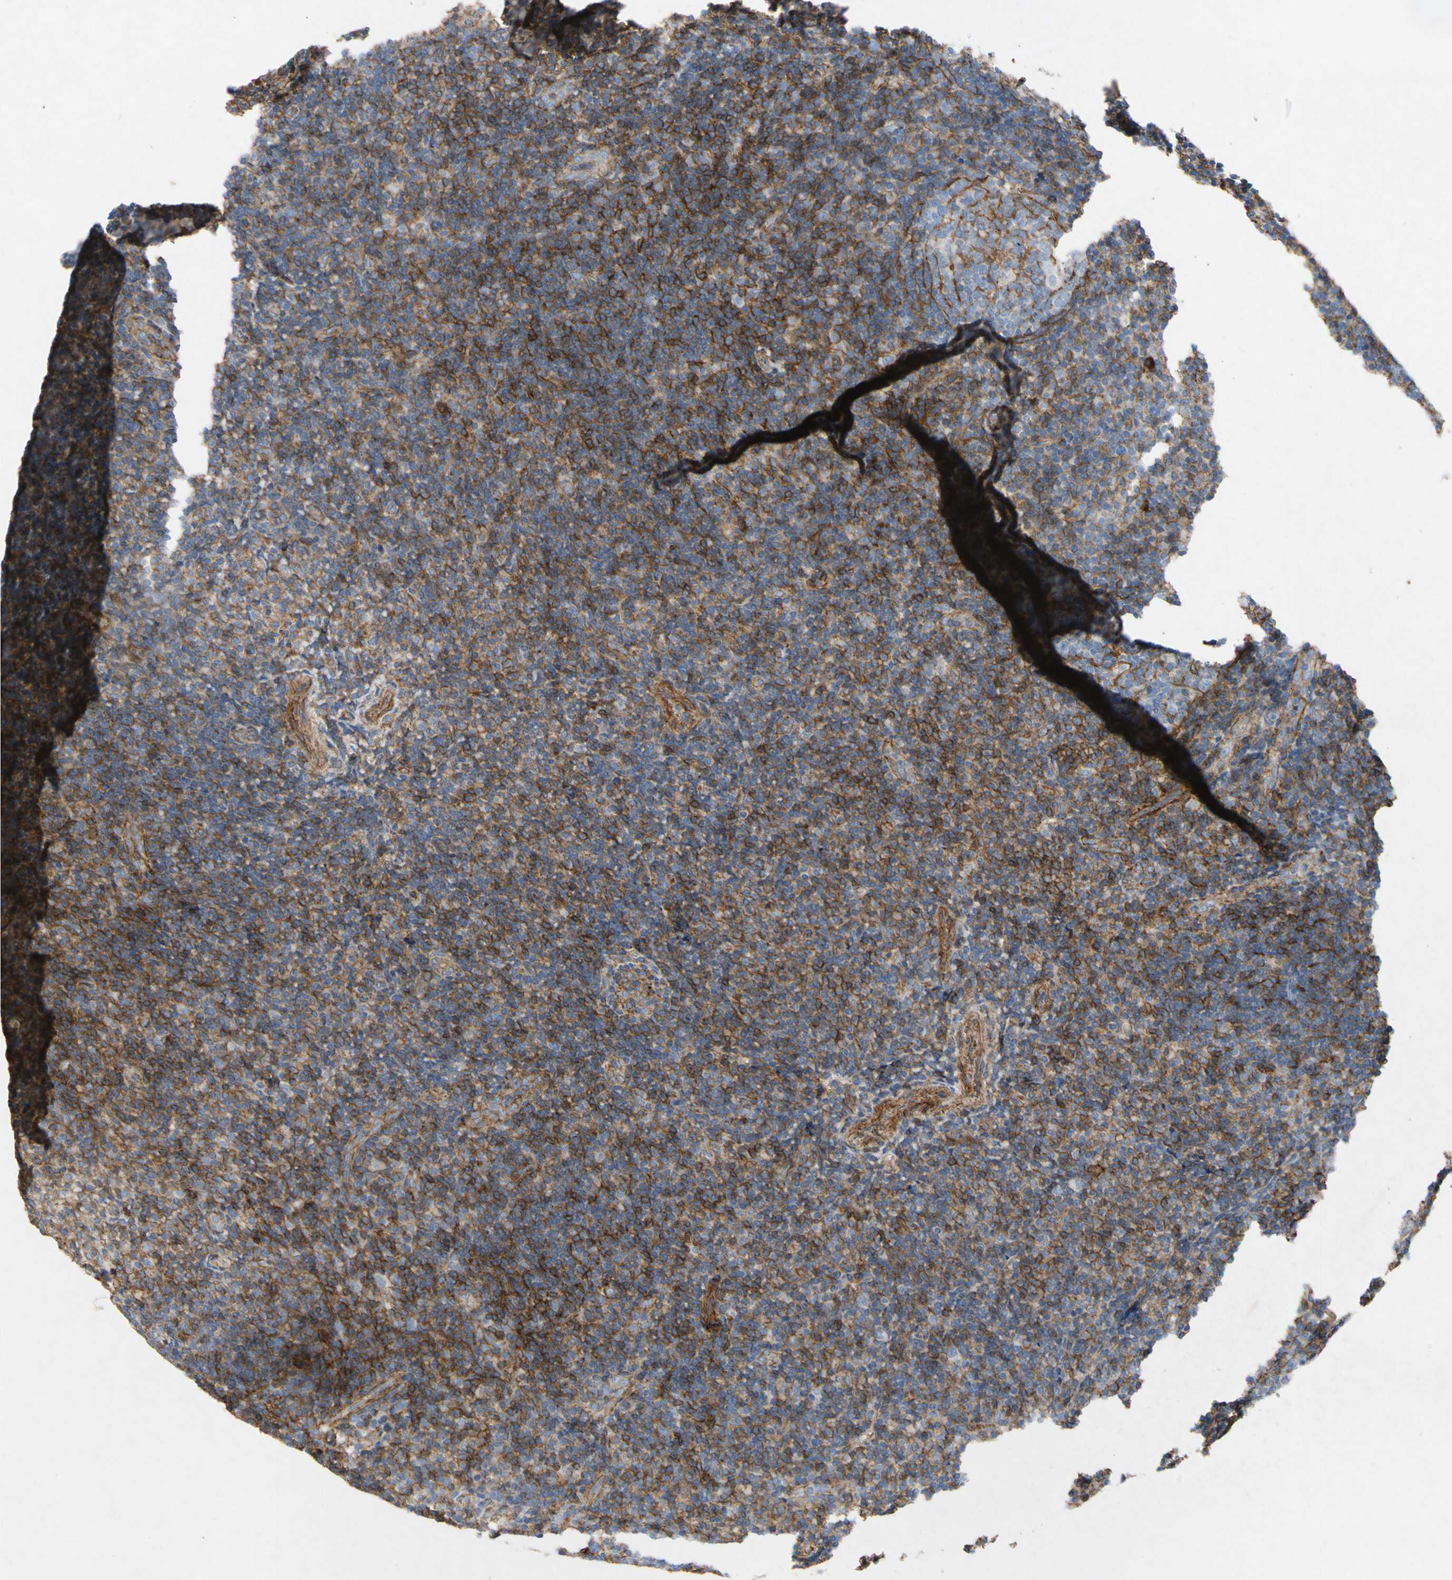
{"staining": {"intensity": "strong", "quantity": ">75%", "location": "cytoplasmic/membranous"}, "tissue": "tonsil", "cell_type": "Germinal center cells", "image_type": "normal", "snomed": [{"axis": "morphology", "description": "Normal tissue, NOS"}, {"axis": "topography", "description": "Tonsil"}], "caption": "Strong cytoplasmic/membranous positivity for a protein is appreciated in approximately >75% of germinal center cells of benign tonsil using IHC.", "gene": "ATP2A3", "patient": {"sex": "female", "age": 40}}